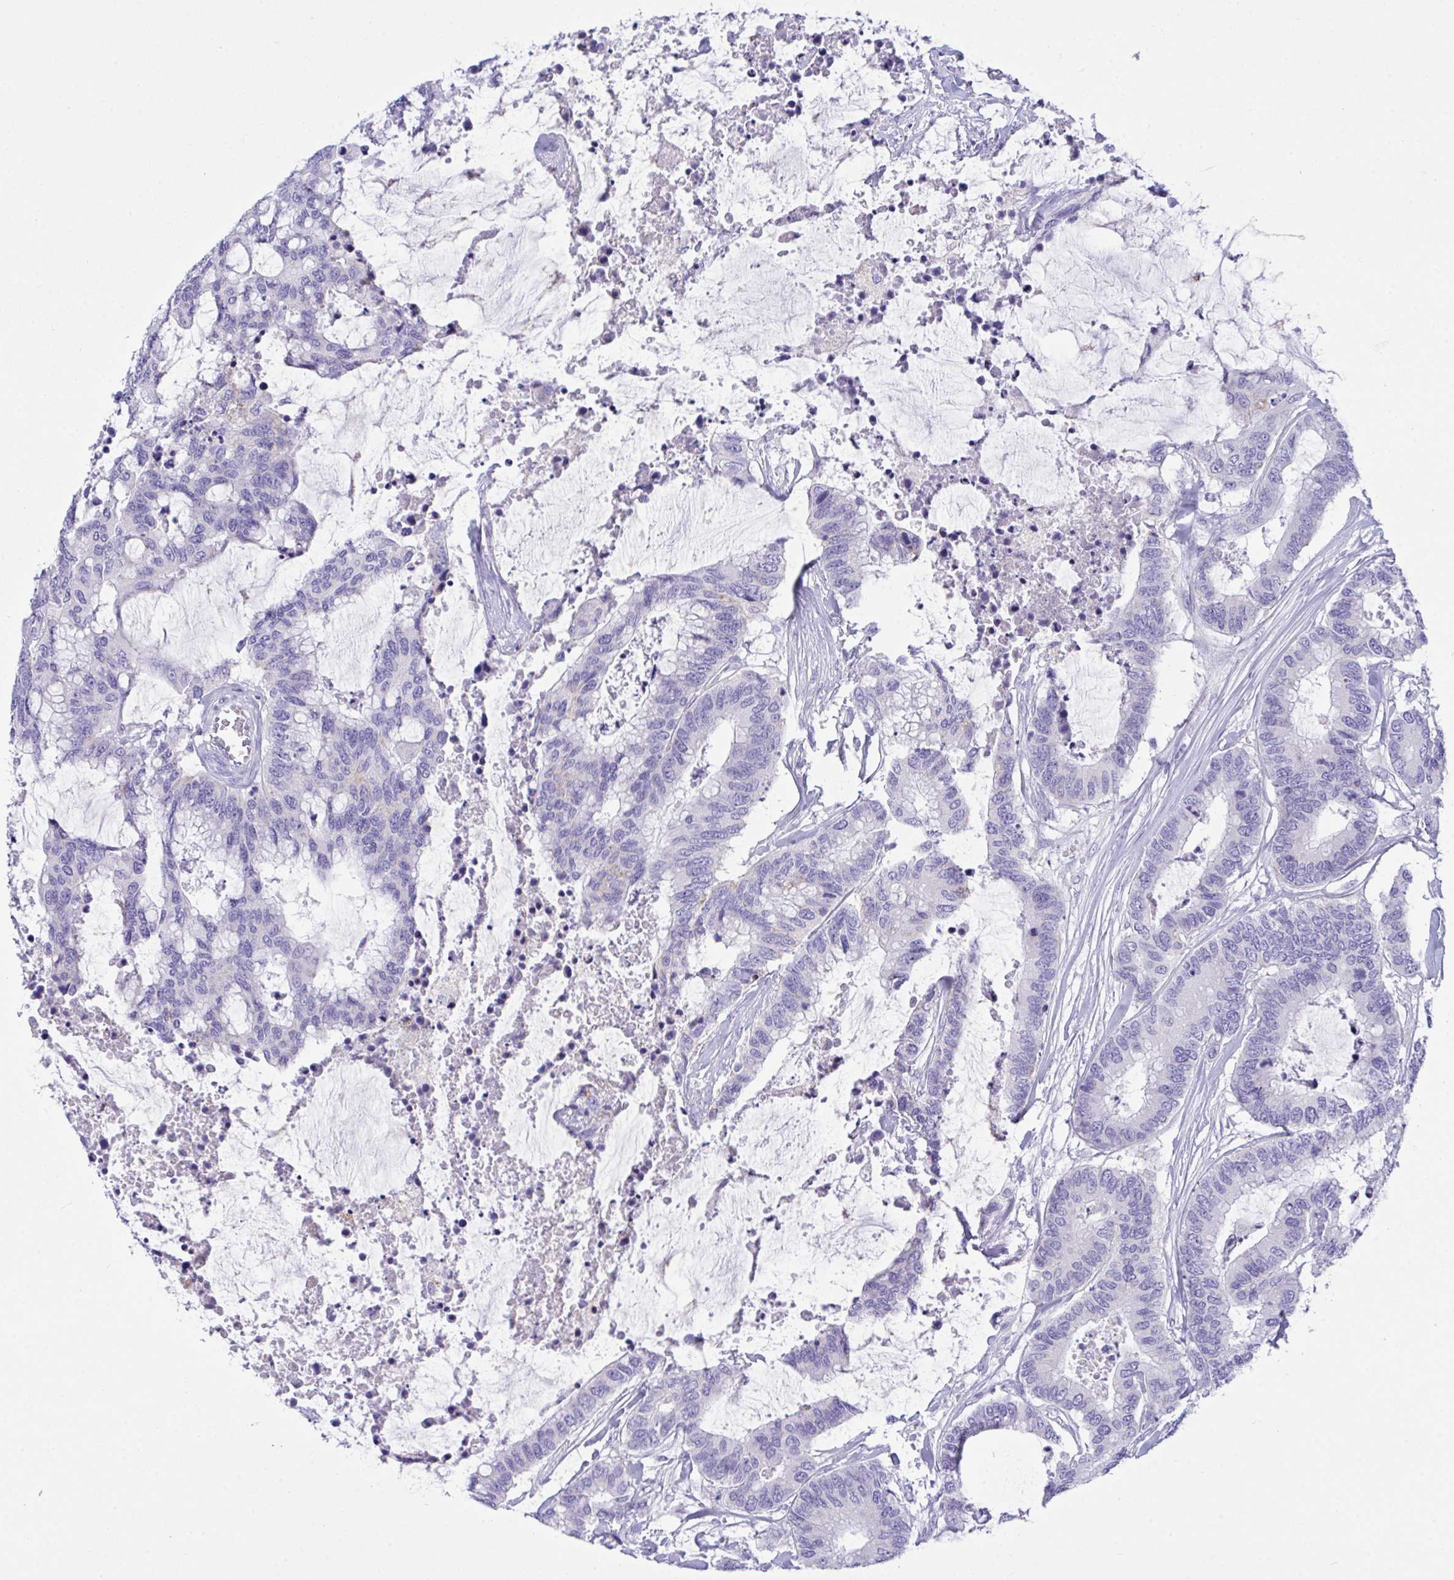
{"staining": {"intensity": "negative", "quantity": "none", "location": "none"}, "tissue": "colorectal cancer", "cell_type": "Tumor cells", "image_type": "cancer", "snomed": [{"axis": "morphology", "description": "Adenocarcinoma, NOS"}, {"axis": "topography", "description": "Rectum"}], "caption": "Immunohistochemistry histopathology image of human adenocarcinoma (colorectal) stained for a protein (brown), which reveals no expression in tumor cells.", "gene": "TMEM106B", "patient": {"sex": "female", "age": 59}}